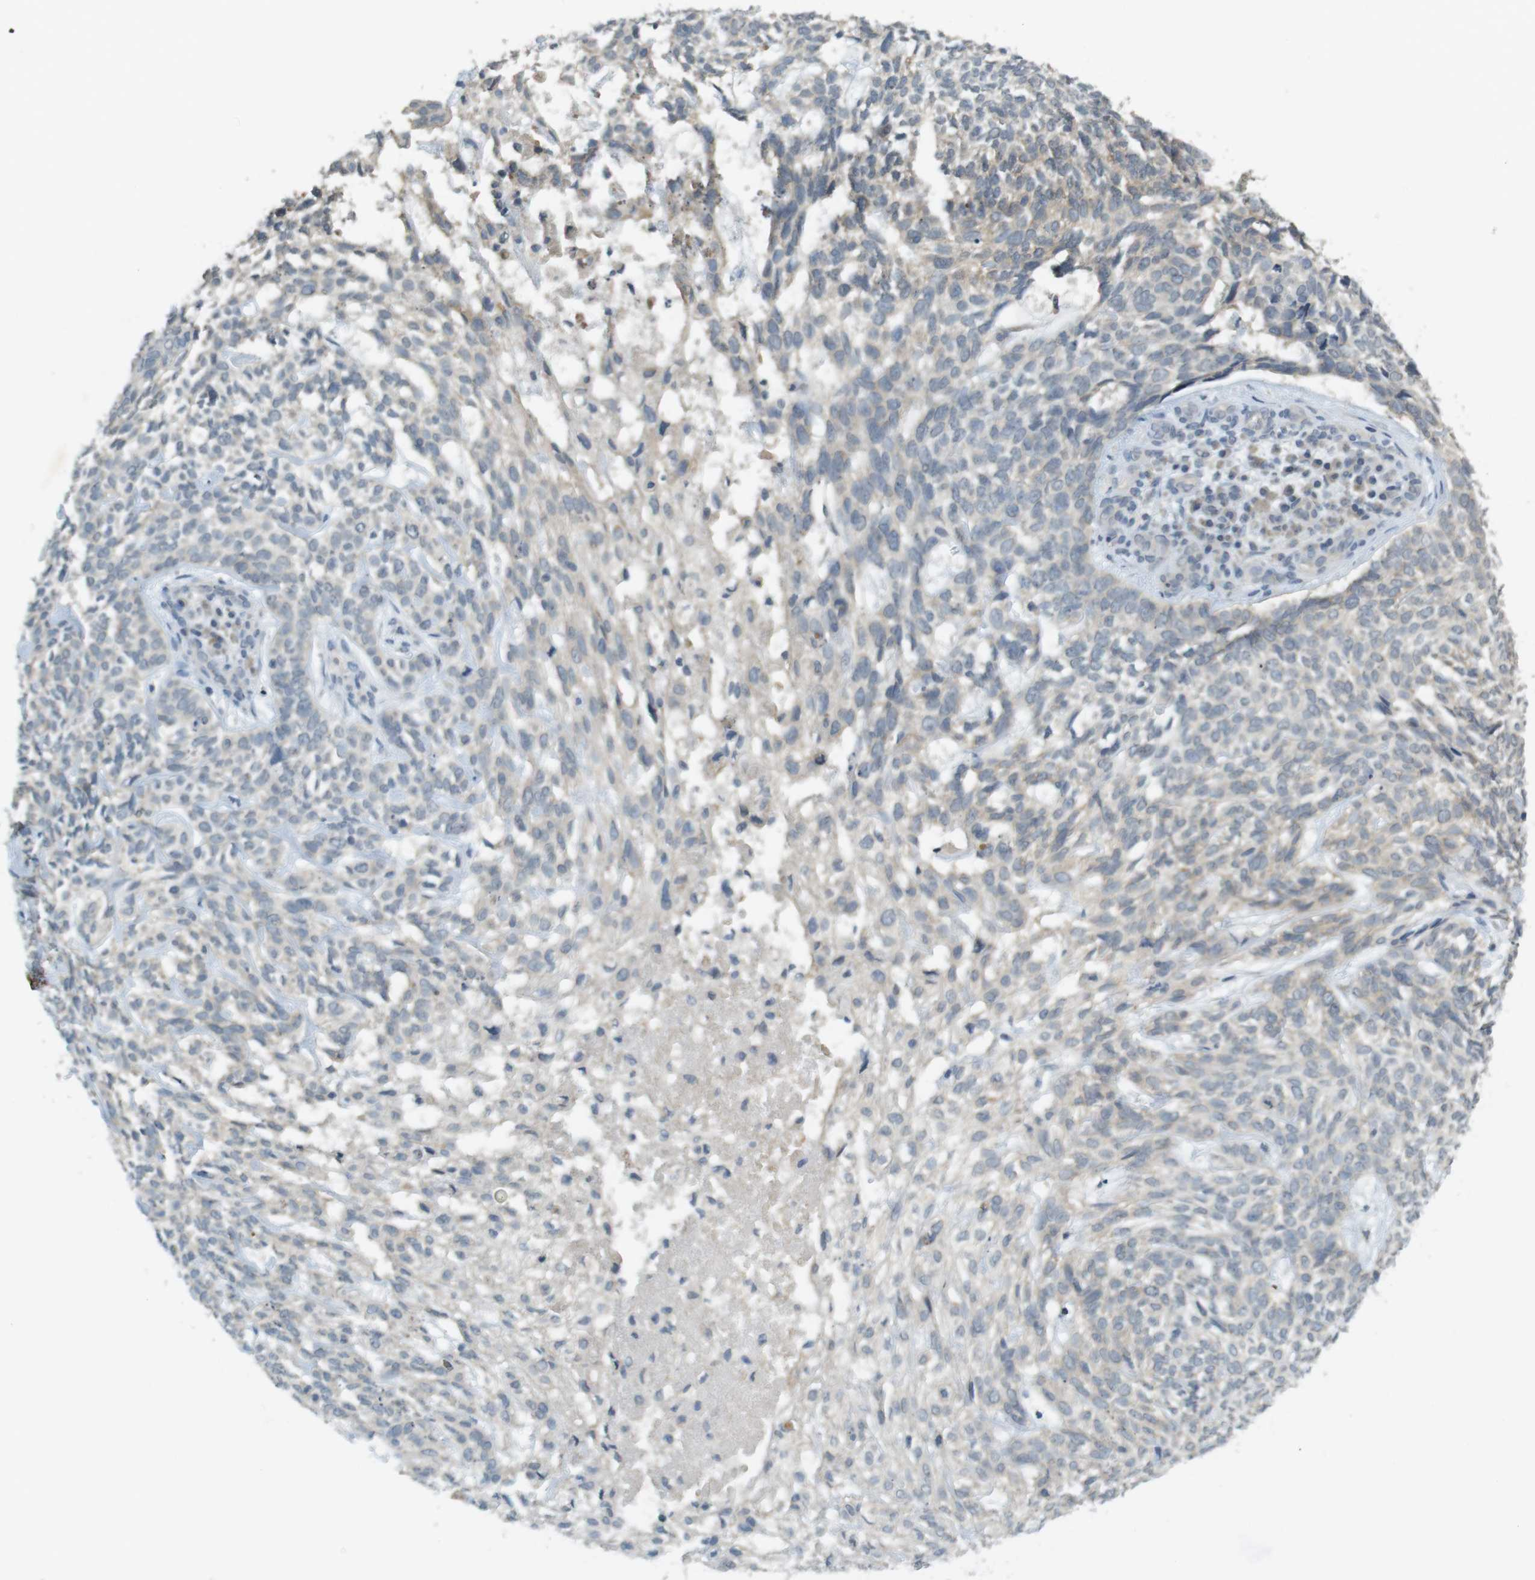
{"staining": {"intensity": "weak", "quantity": "25%-75%", "location": "cytoplasmic/membranous"}, "tissue": "skin cancer", "cell_type": "Tumor cells", "image_type": "cancer", "snomed": [{"axis": "morphology", "description": "Basal cell carcinoma"}, {"axis": "topography", "description": "Skin"}], "caption": "Protein expression analysis of skin cancer shows weak cytoplasmic/membranous staining in about 25%-75% of tumor cells. (Brightfield microscopy of DAB IHC at high magnification).", "gene": "MUC5B", "patient": {"sex": "male", "age": 72}}